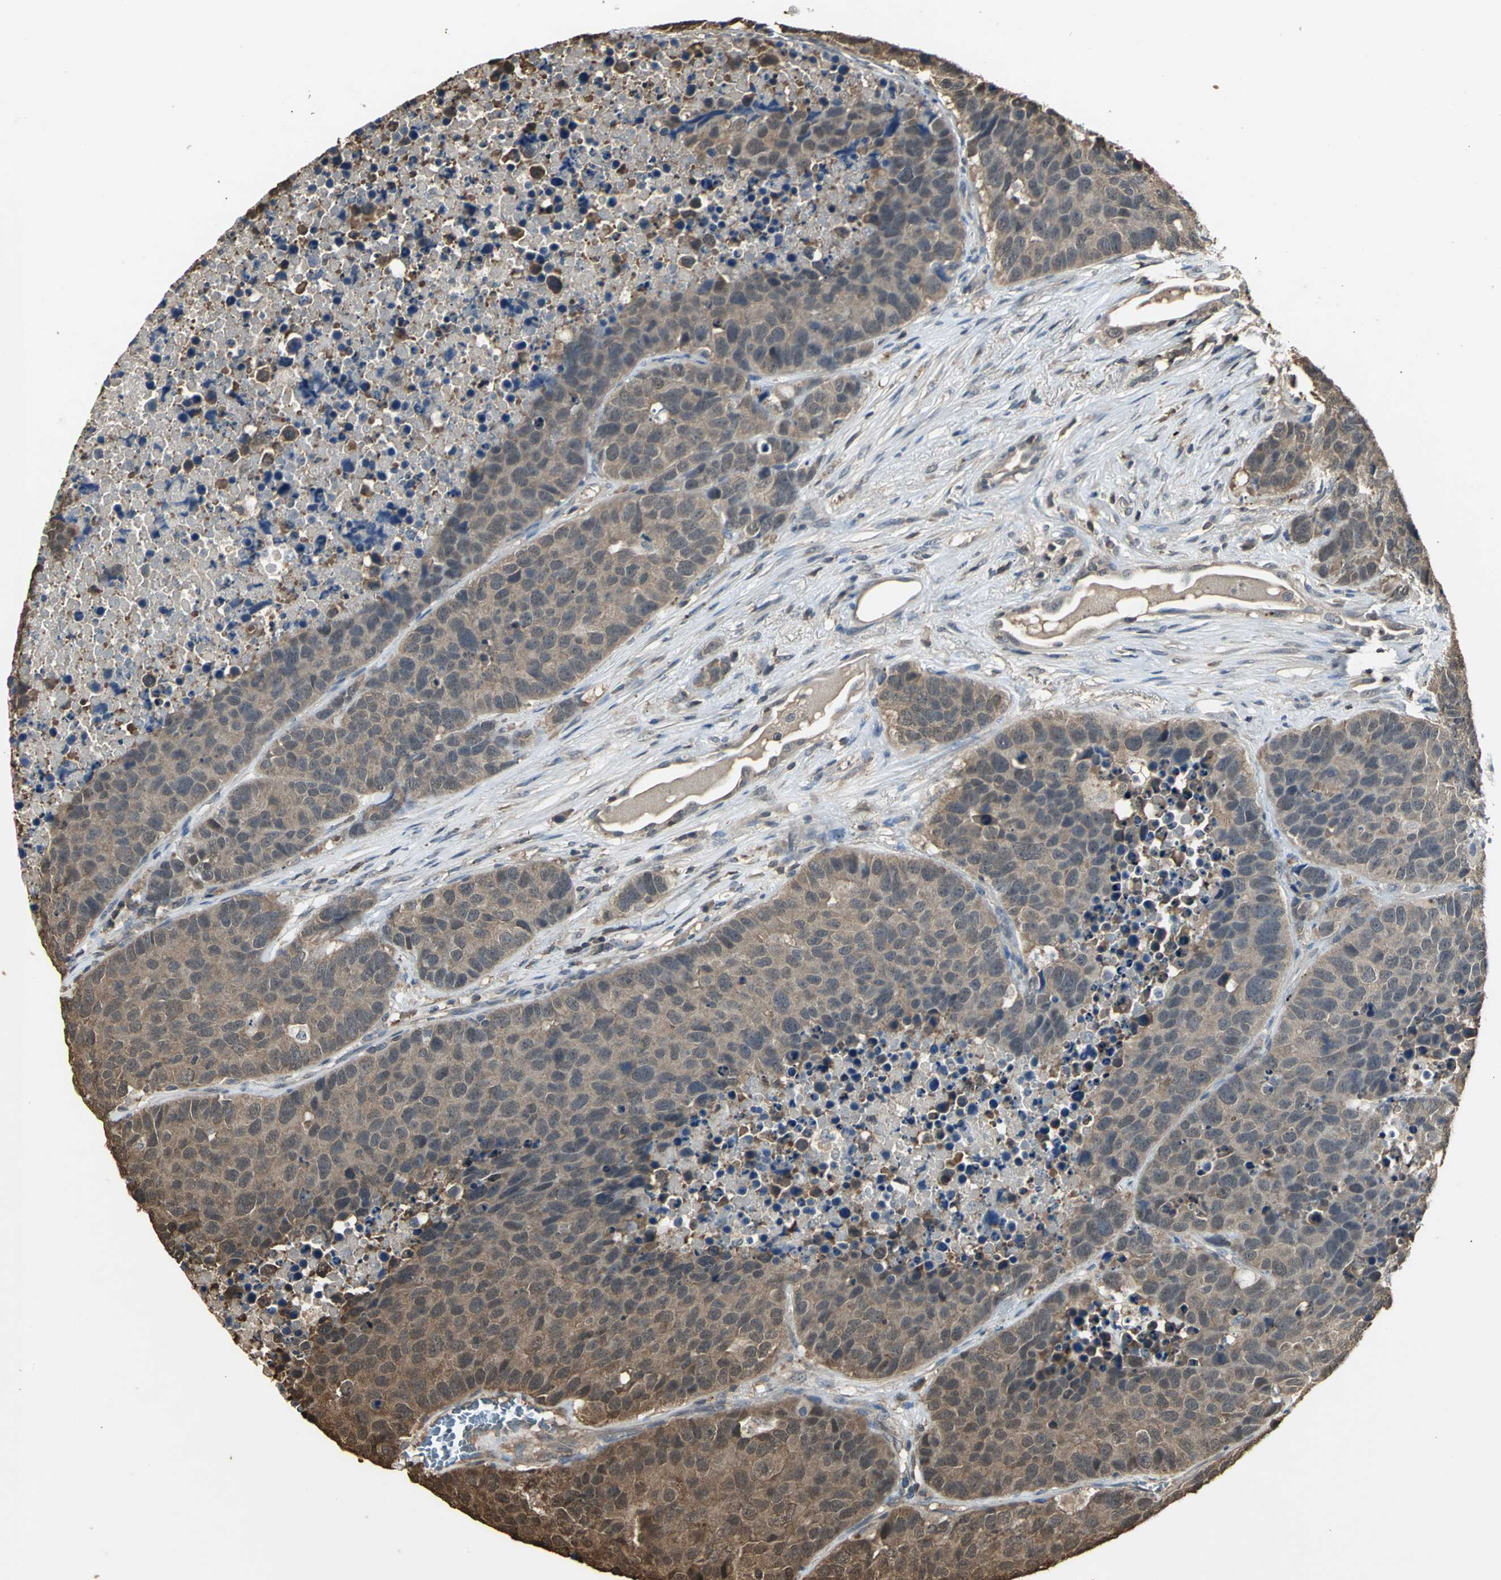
{"staining": {"intensity": "moderate", "quantity": ">75%", "location": "cytoplasmic/membranous"}, "tissue": "carcinoid", "cell_type": "Tumor cells", "image_type": "cancer", "snomed": [{"axis": "morphology", "description": "Carcinoid, malignant, NOS"}, {"axis": "topography", "description": "Lung"}], "caption": "Immunohistochemistry (IHC) (DAB (3,3'-diaminobenzidine)) staining of human carcinoid exhibits moderate cytoplasmic/membranous protein expression in approximately >75% of tumor cells. (Stains: DAB in brown, nuclei in blue, Microscopy: brightfield microscopy at high magnification).", "gene": "PARK7", "patient": {"sex": "male", "age": 60}}